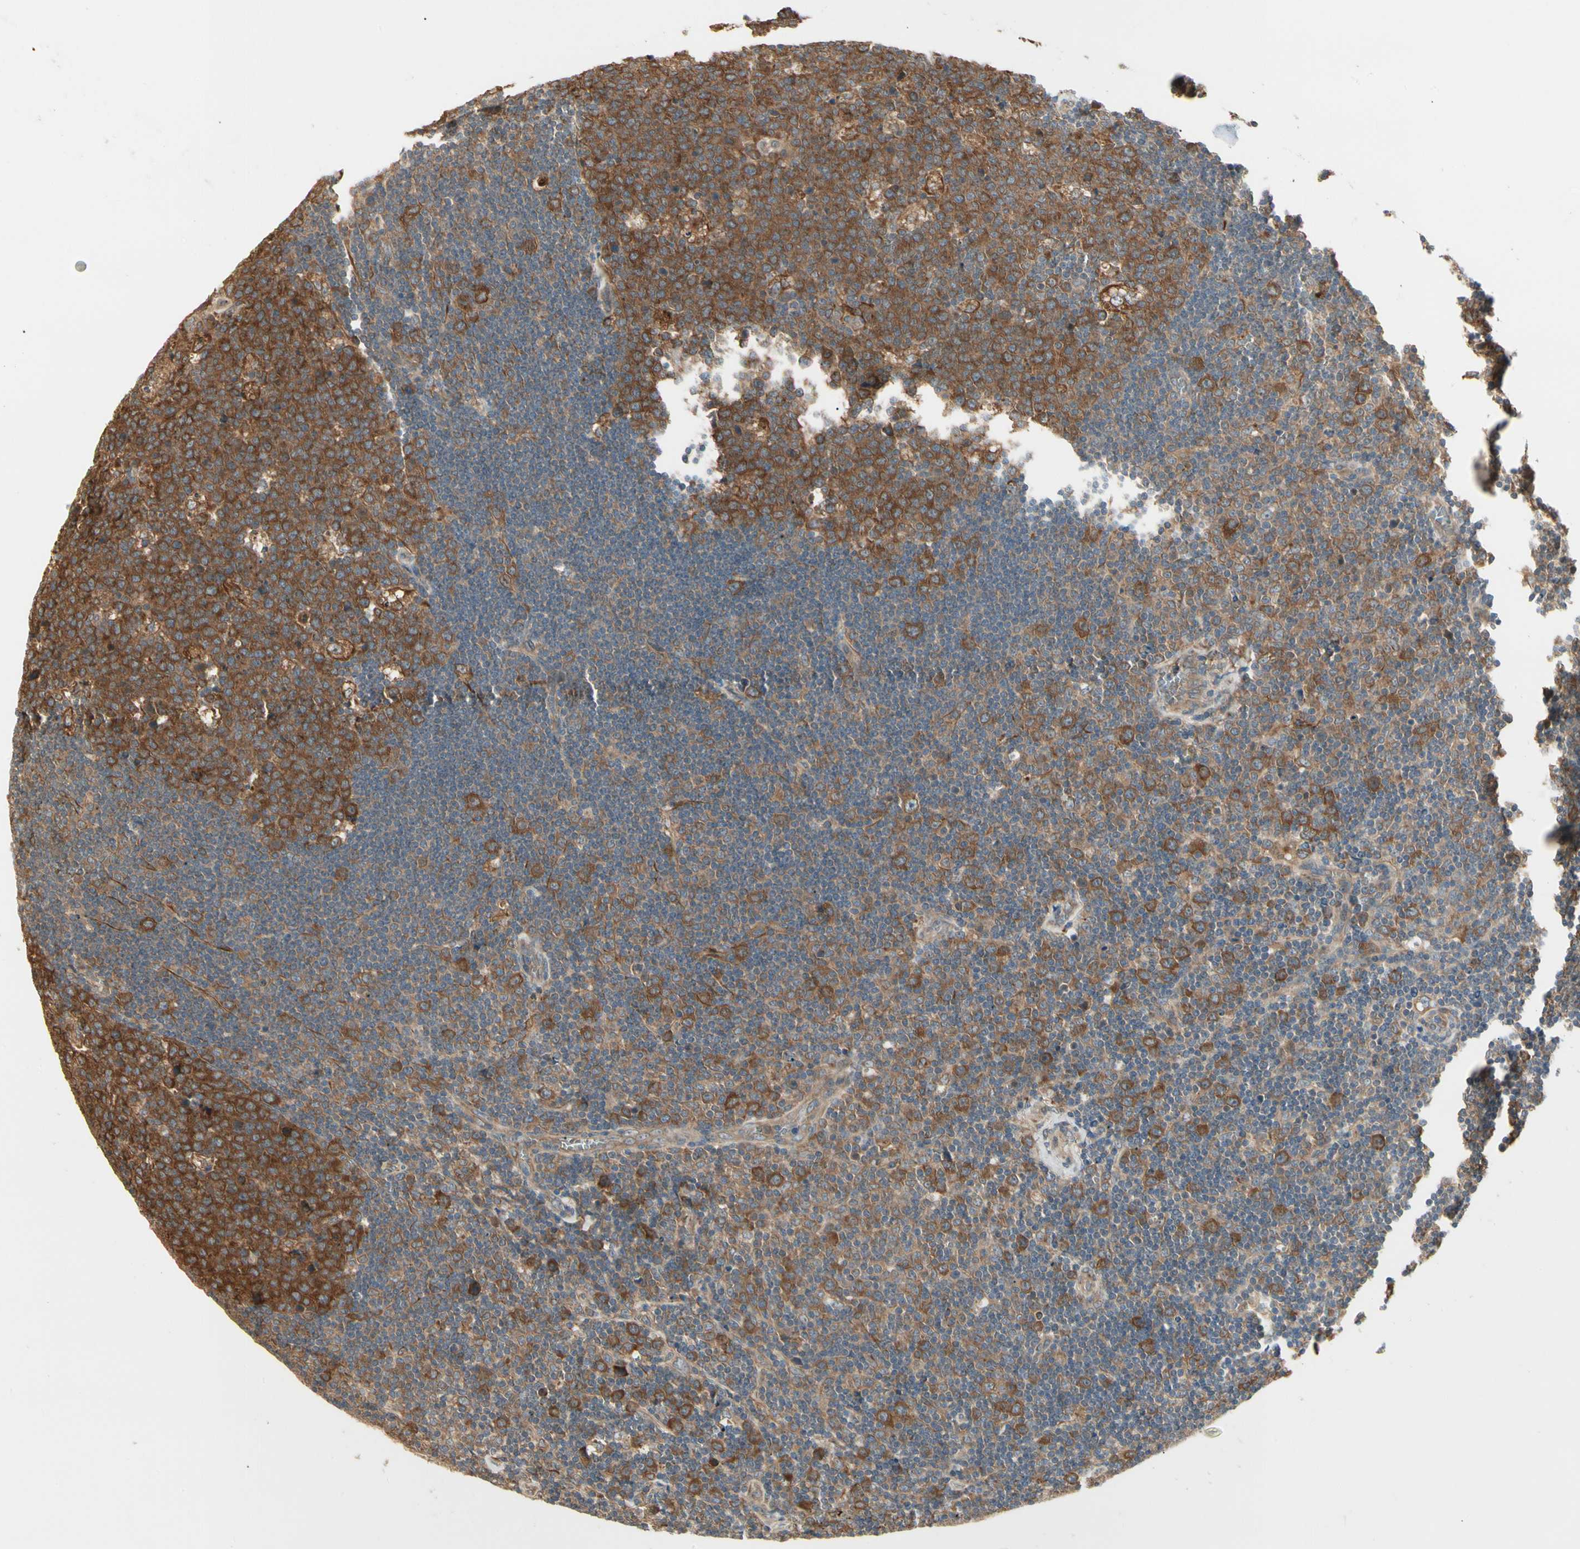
{"staining": {"intensity": "strong", "quantity": ">75%", "location": "cytoplasmic/membranous"}, "tissue": "lymph node", "cell_type": "Germinal center cells", "image_type": "normal", "snomed": [{"axis": "morphology", "description": "Normal tissue, NOS"}, {"axis": "topography", "description": "Lymph node"}, {"axis": "topography", "description": "Salivary gland"}], "caption": "DAB immunohistochemical staining of normal lymph node displays strong cytoplasmic/membranous protein staining in approximately >75% of germinal center cells.", "gene": "IRAG1", "patient": {"sex": "male", "age": 8}}